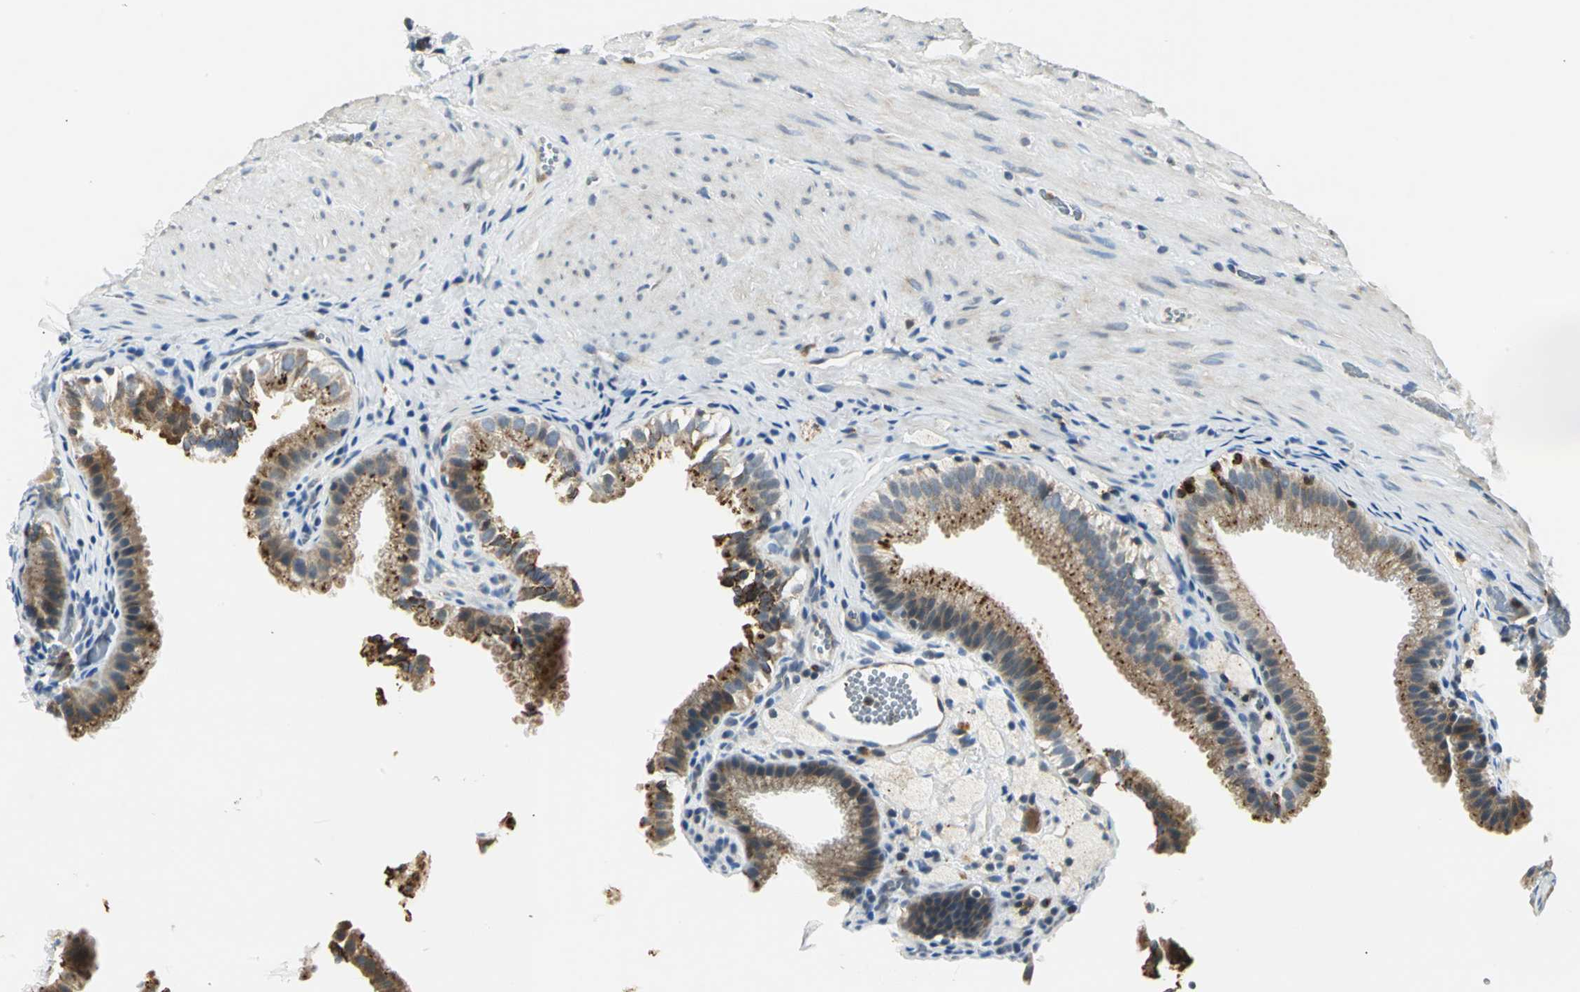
{"staining": {"intensity": "strong", "quantity": ">75%", "location": "cytoplasmic/membranous"}, "tissue": "gallbladder", "cell_type": "Glandular cells", "image_type": "normal", "snomed": [{"axis": "morphology", "description": "Normal tissue, NOS"}, {"axis": "topography", "description": "Gallbladder"}], "caption": "Glandular cells exhibit high levels of strong cytoplasmic/membranous positivity in about >75% of cells in unremarkable human gallbladder.", "gene": "USP40", "patient": {"sex": "female", "age": 24}}